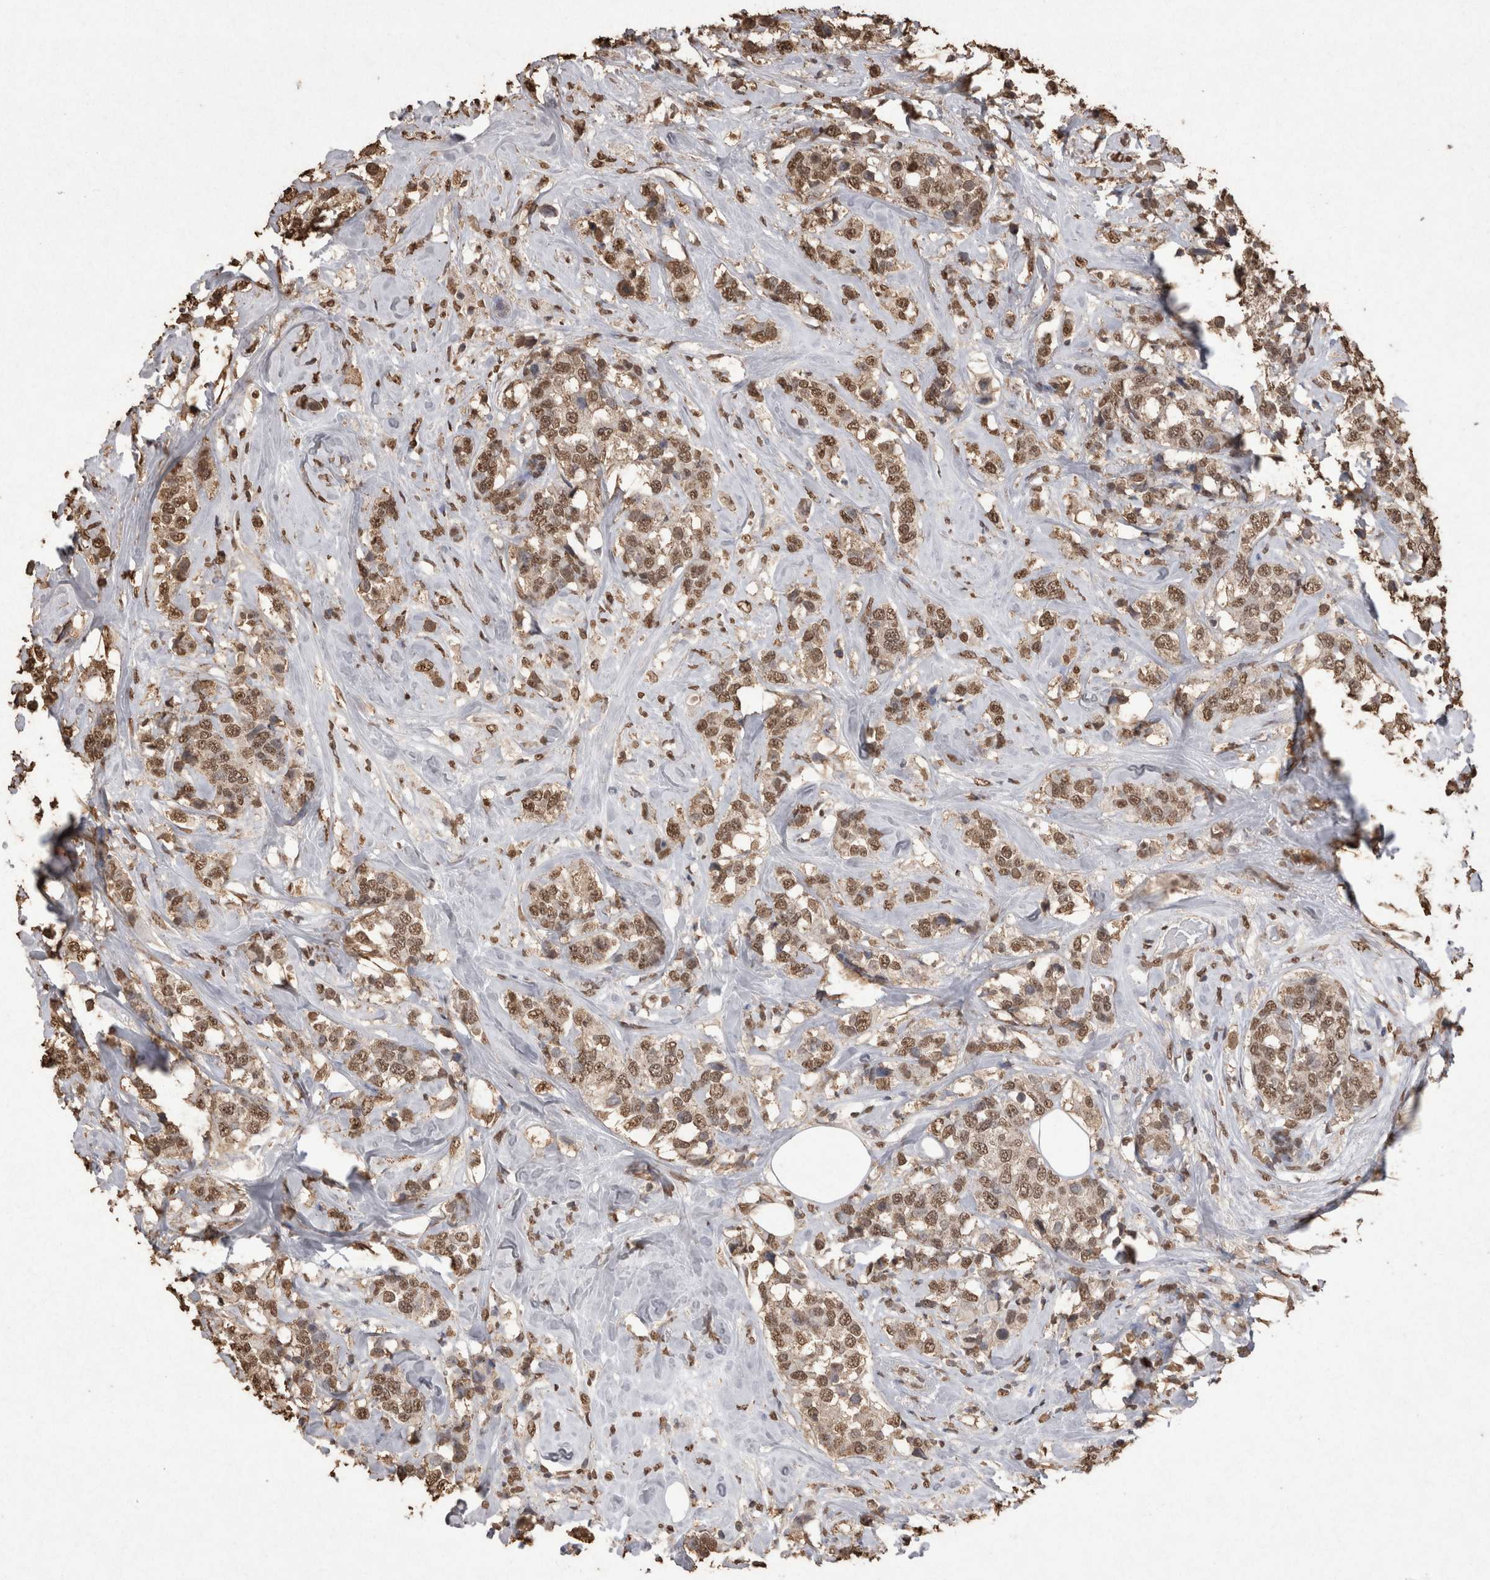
{"staining": {"intensity": "moderate", "quantity": ">75%", "location": "nuclear"}, "tissue": "breast cancer", "cell_type": "Tumor cells", "image_type": "cancer", "snomed": [{"axis": "morphology", "description": "Lobular carcinoma"}, {"axis": "topography", "description": "Breast"}], "caption": "A high-resolution micrograph shows IHC staining of breast cancer, which reveals moderate nuclear staining in approximately >75% of tumor cells.", "gene": "POU5F1", "patient": {"sex": "female", "age": 59}}